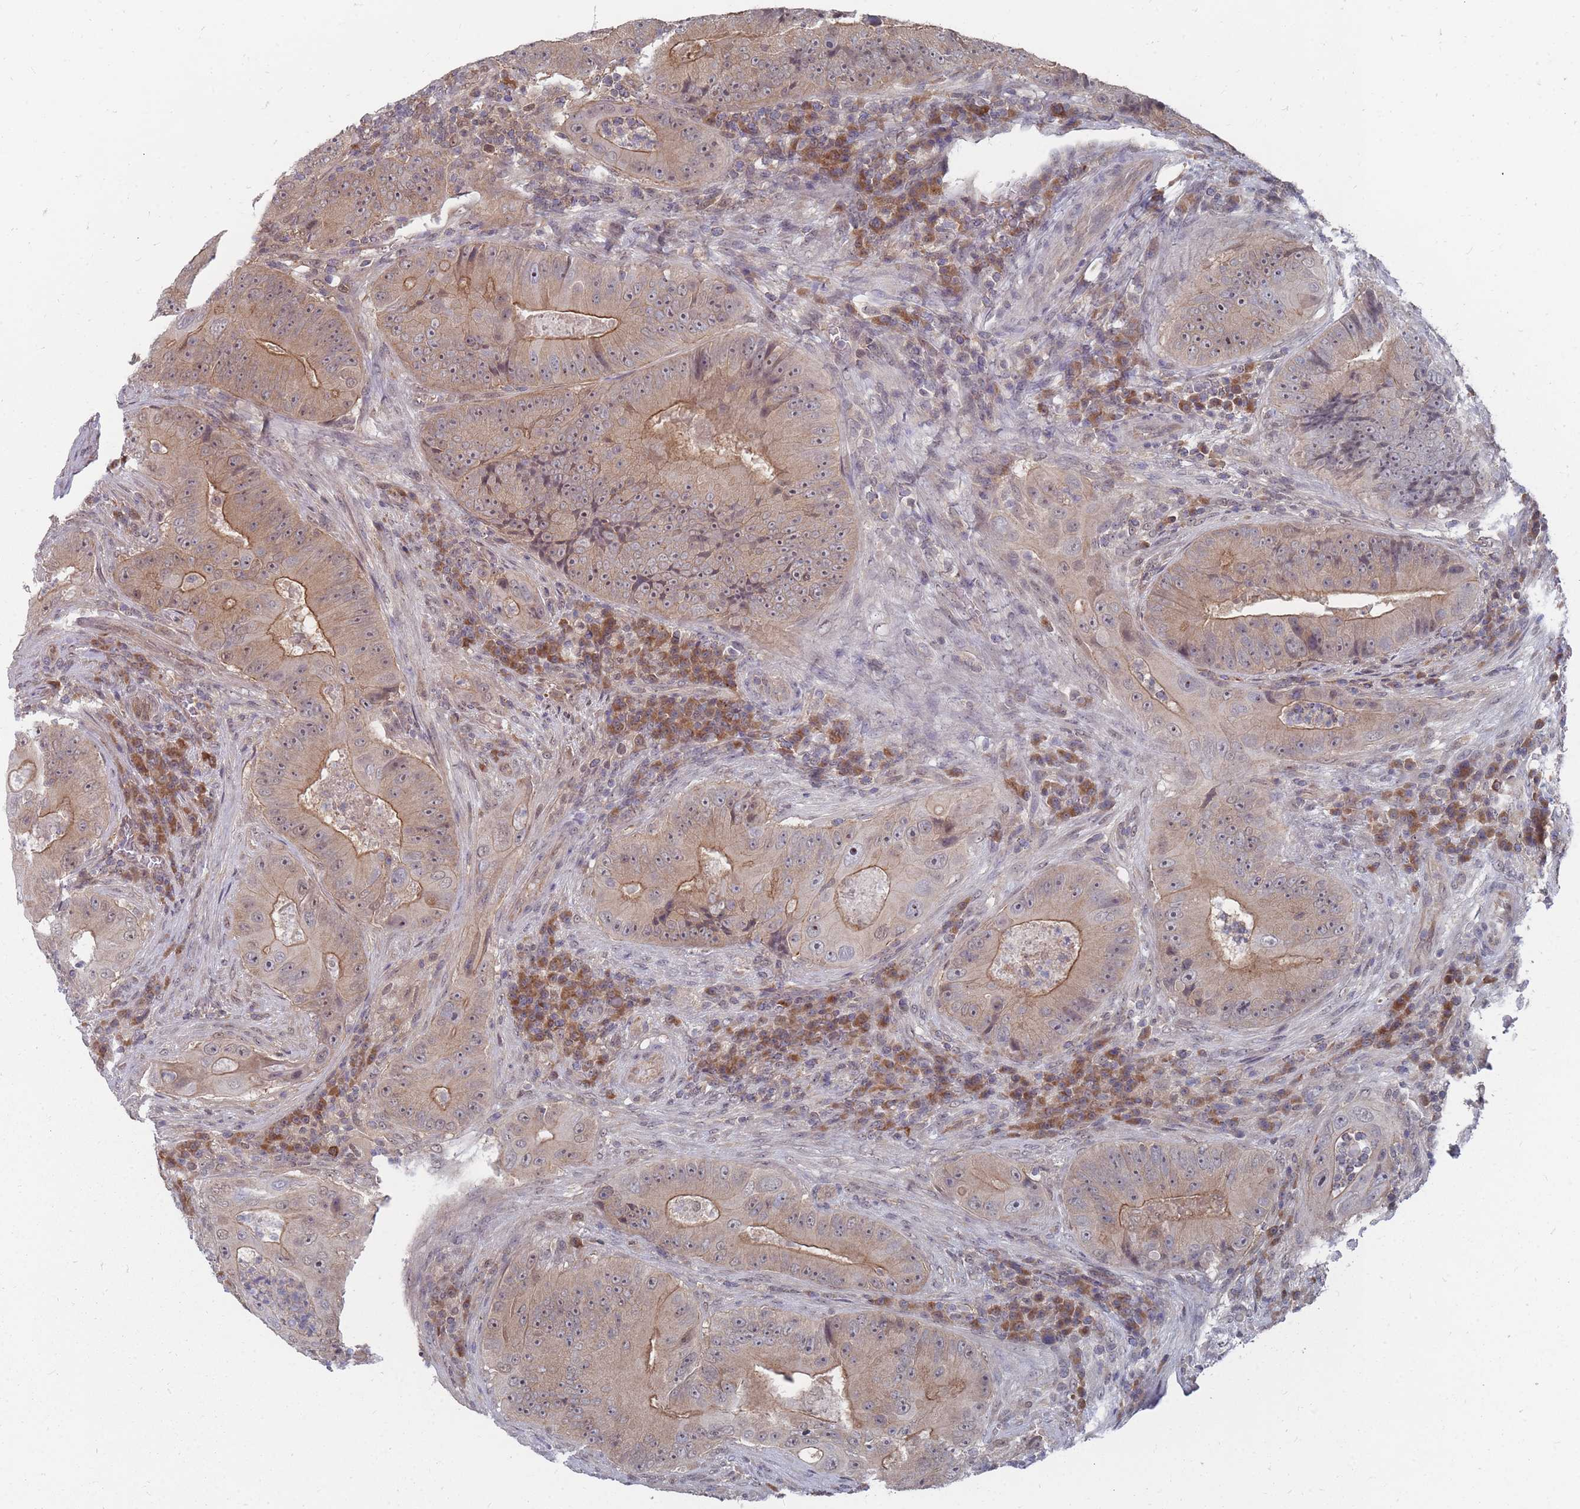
{"staining": {"intensity": "moderate", "quantity": "25%-75%", "location": "cytoplasmic/membranous"}, "tissue": "colorectal cancer", "cell_type": "Tumor cells", "image_type": "cancer", "snomed": [{"axis": "morphology", "description": "Adenocarcinoma, NOS"}, {"axis": "topography", "description": "Colon"}], "caption": "This photomicrograph exhibits immunohistochemistry staining of human colorectal cancer, with medium moderate cytoplasmic/membranous positivity in approximately 25%-75% of tumor cells.", "gene": "NKD1", "patient": {"sex": "female", "age": 86}}